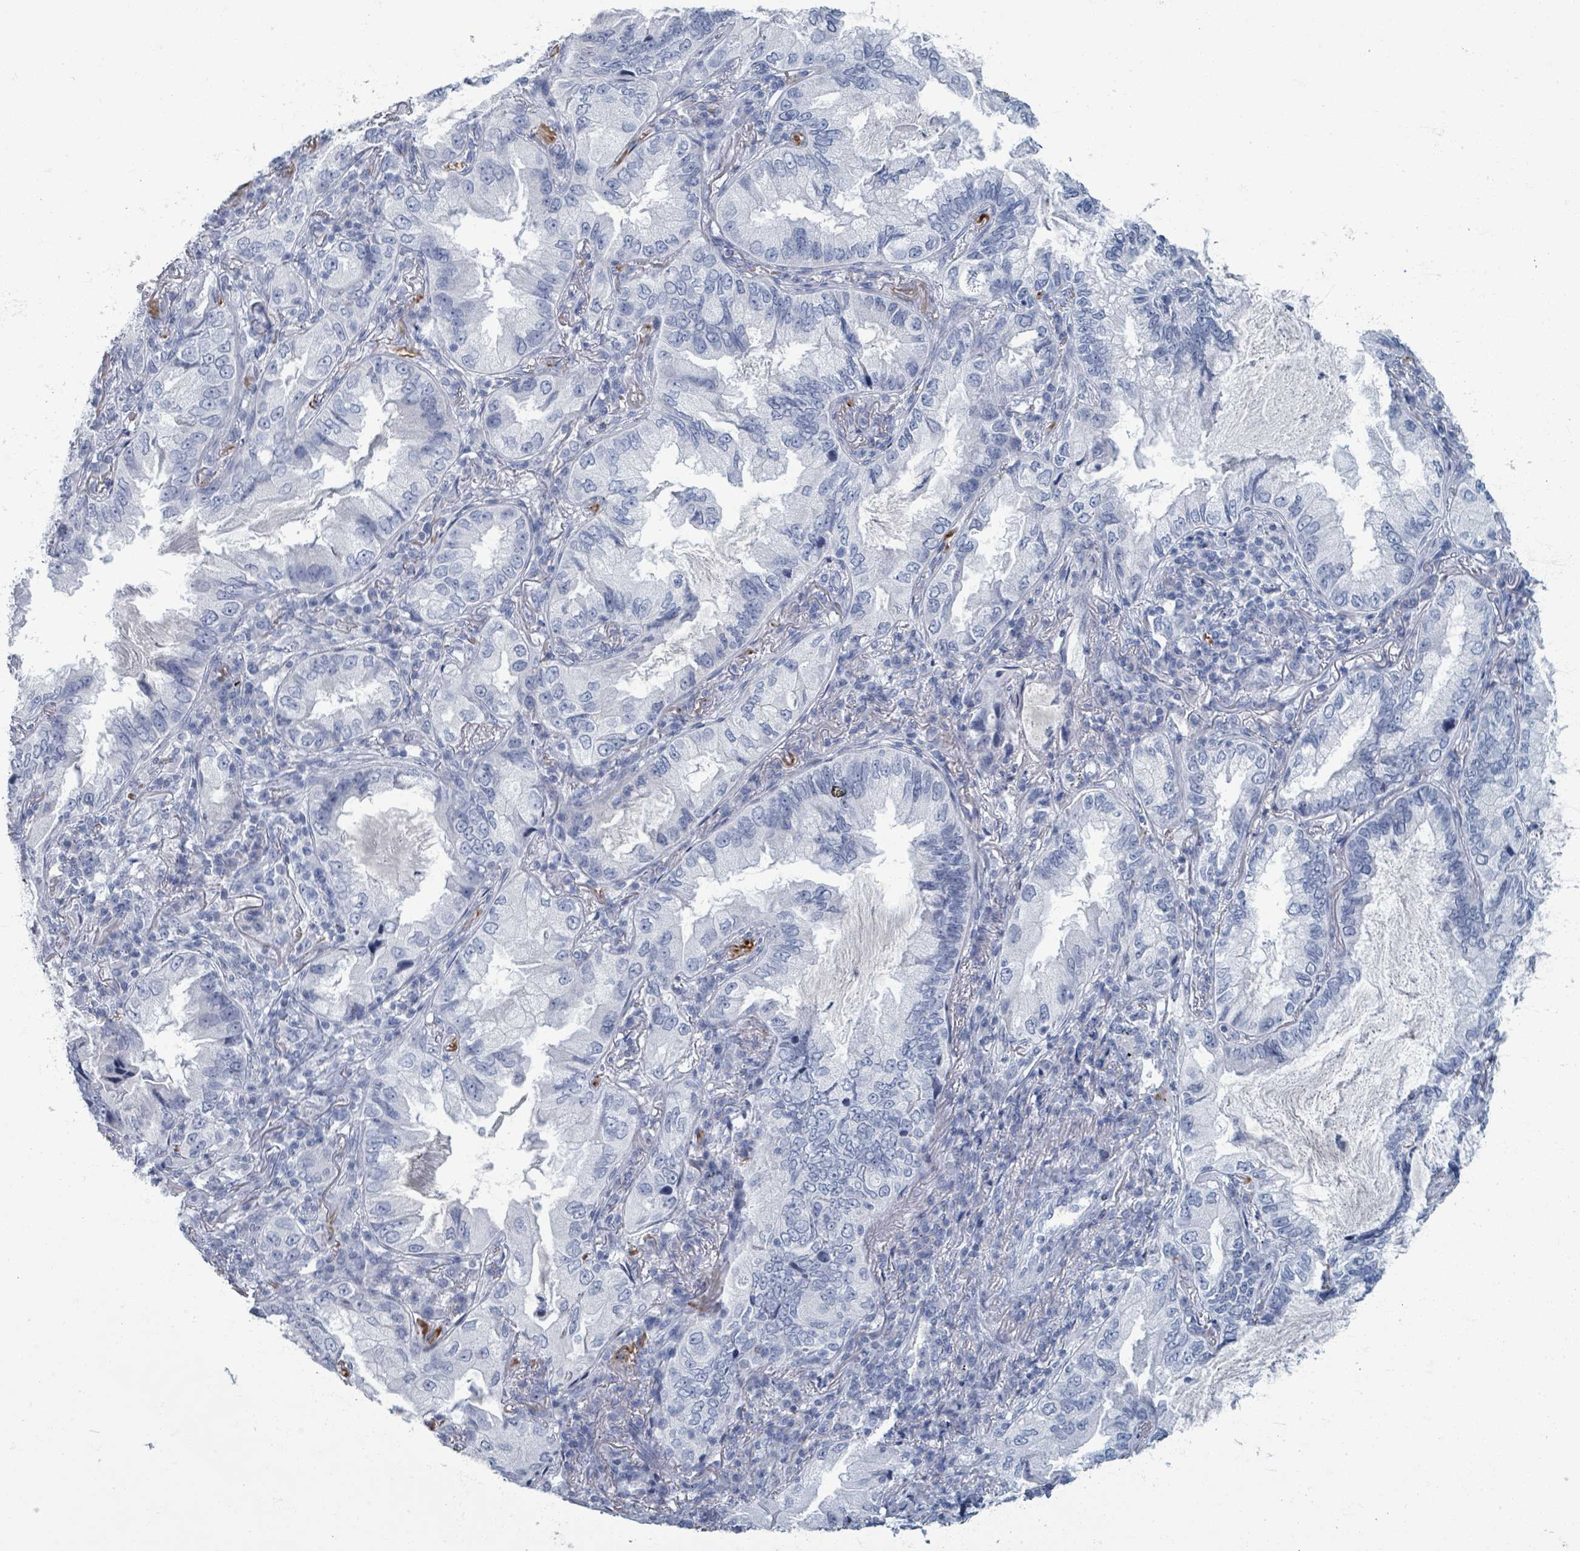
{"staining": {"intensity": "negative", "quantity": "none", "location": "none"}, "tissue": "lung cancer", "cell_type": "Tumor cells", "image_type": "cancer", "snomed": [{"axis": "morphology", "description": "Adenocarcinoma, NOS"}, {"axis": "topography", "description": "Lung"}], "caption": "Histopathology image shows no significant protein positivity in tumor cells of lung cancer.", "gene": "TAS2R1", "patient": {"sex": "female", "age": 69}}